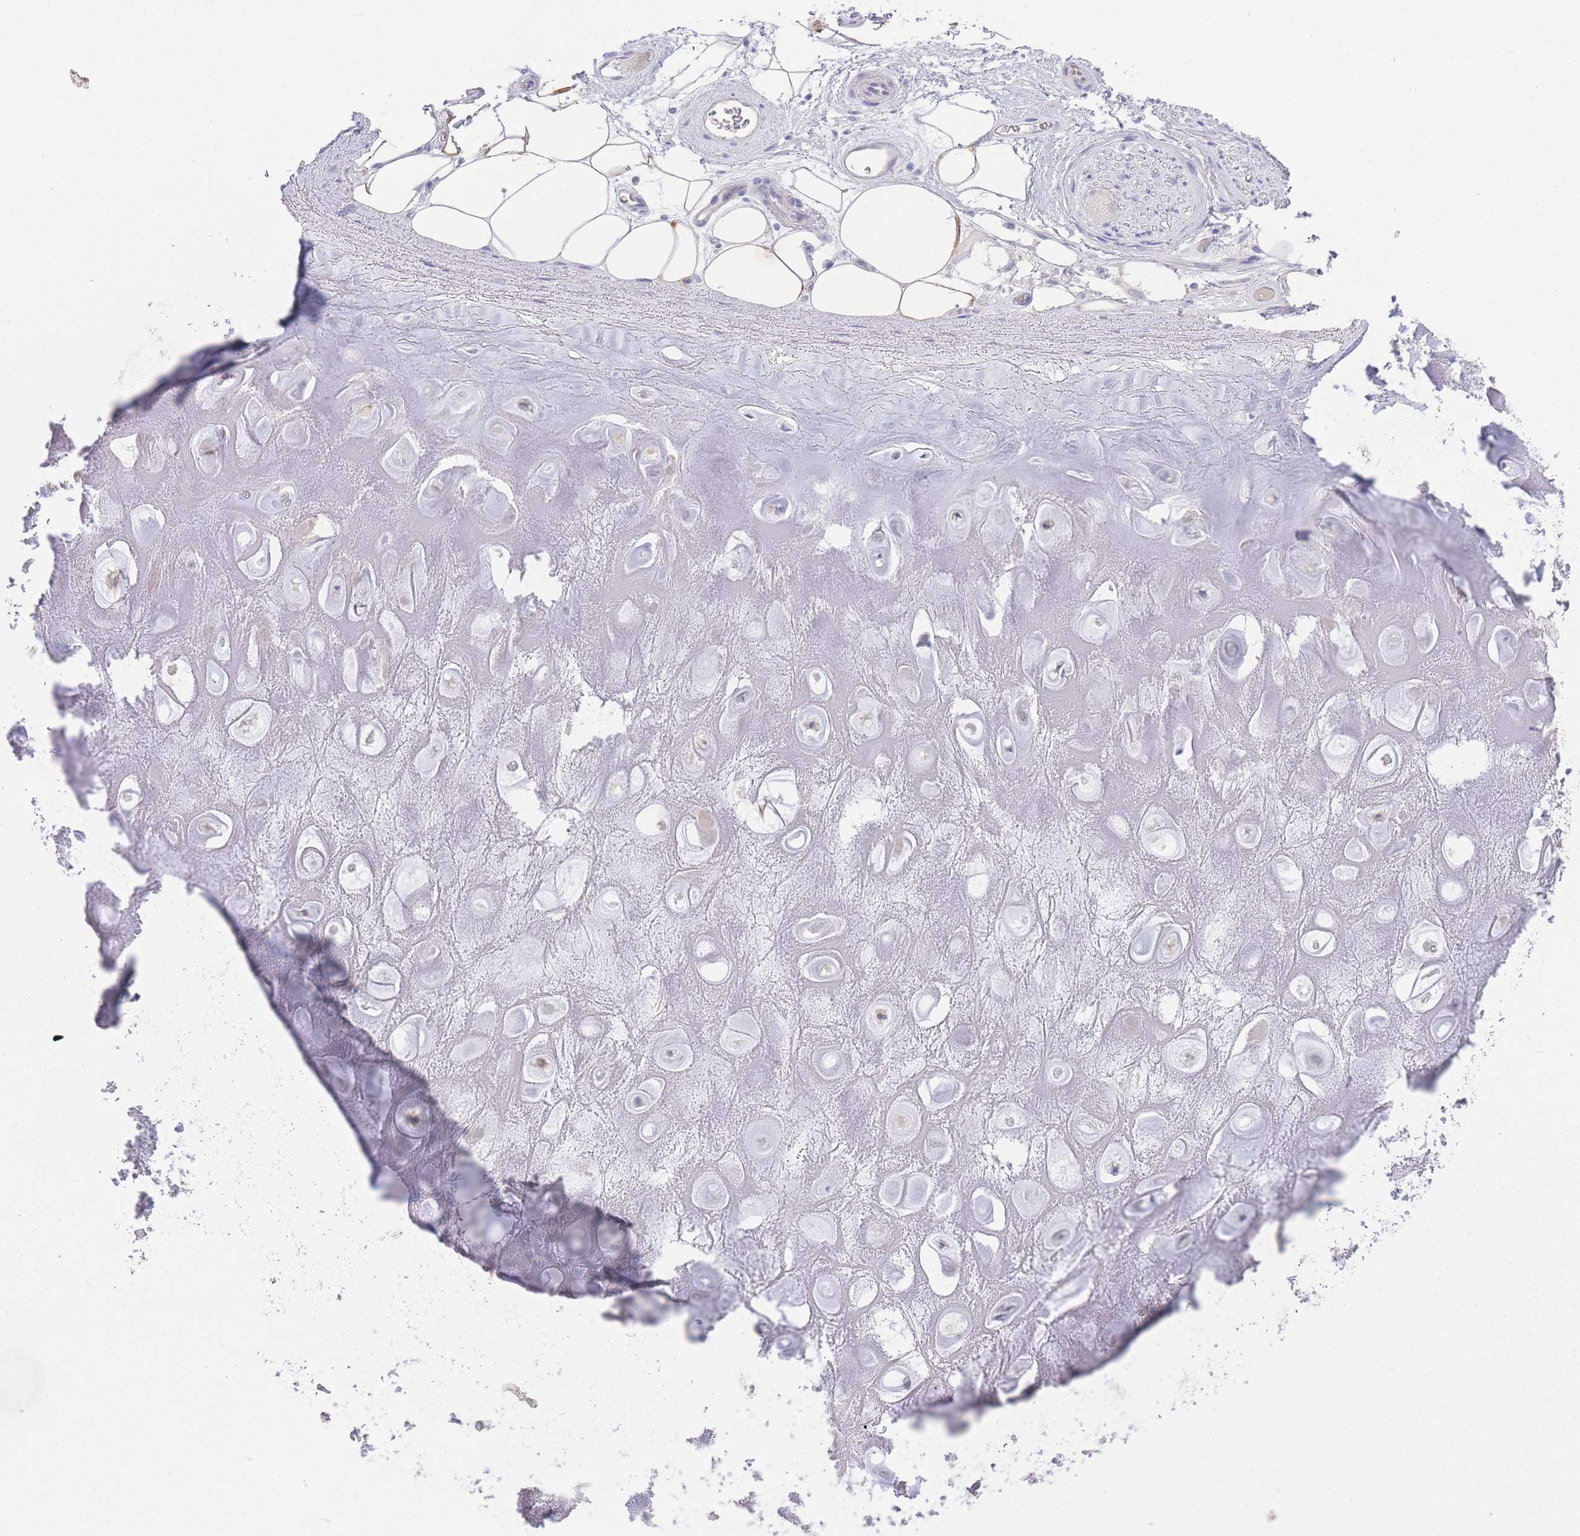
{"staining": {"intensity": "negative", "quantity": "none", "location": "none"}, "tissue": "adipose tissue", "cell_type": "Adipocytes", "image_type": "normal", "snomed": [{"axis": "morphology", "description": "Normal tissue, NOS"}, {"axis": "topography", "description": "Cartilage tissue"}], "caption": "Photomicrograph shows no significant protein expression in adipocytes of unremarkable adipose tissue.", "gene": "LRRC37A2", "patient": {"sex": "male", "age": 81}}